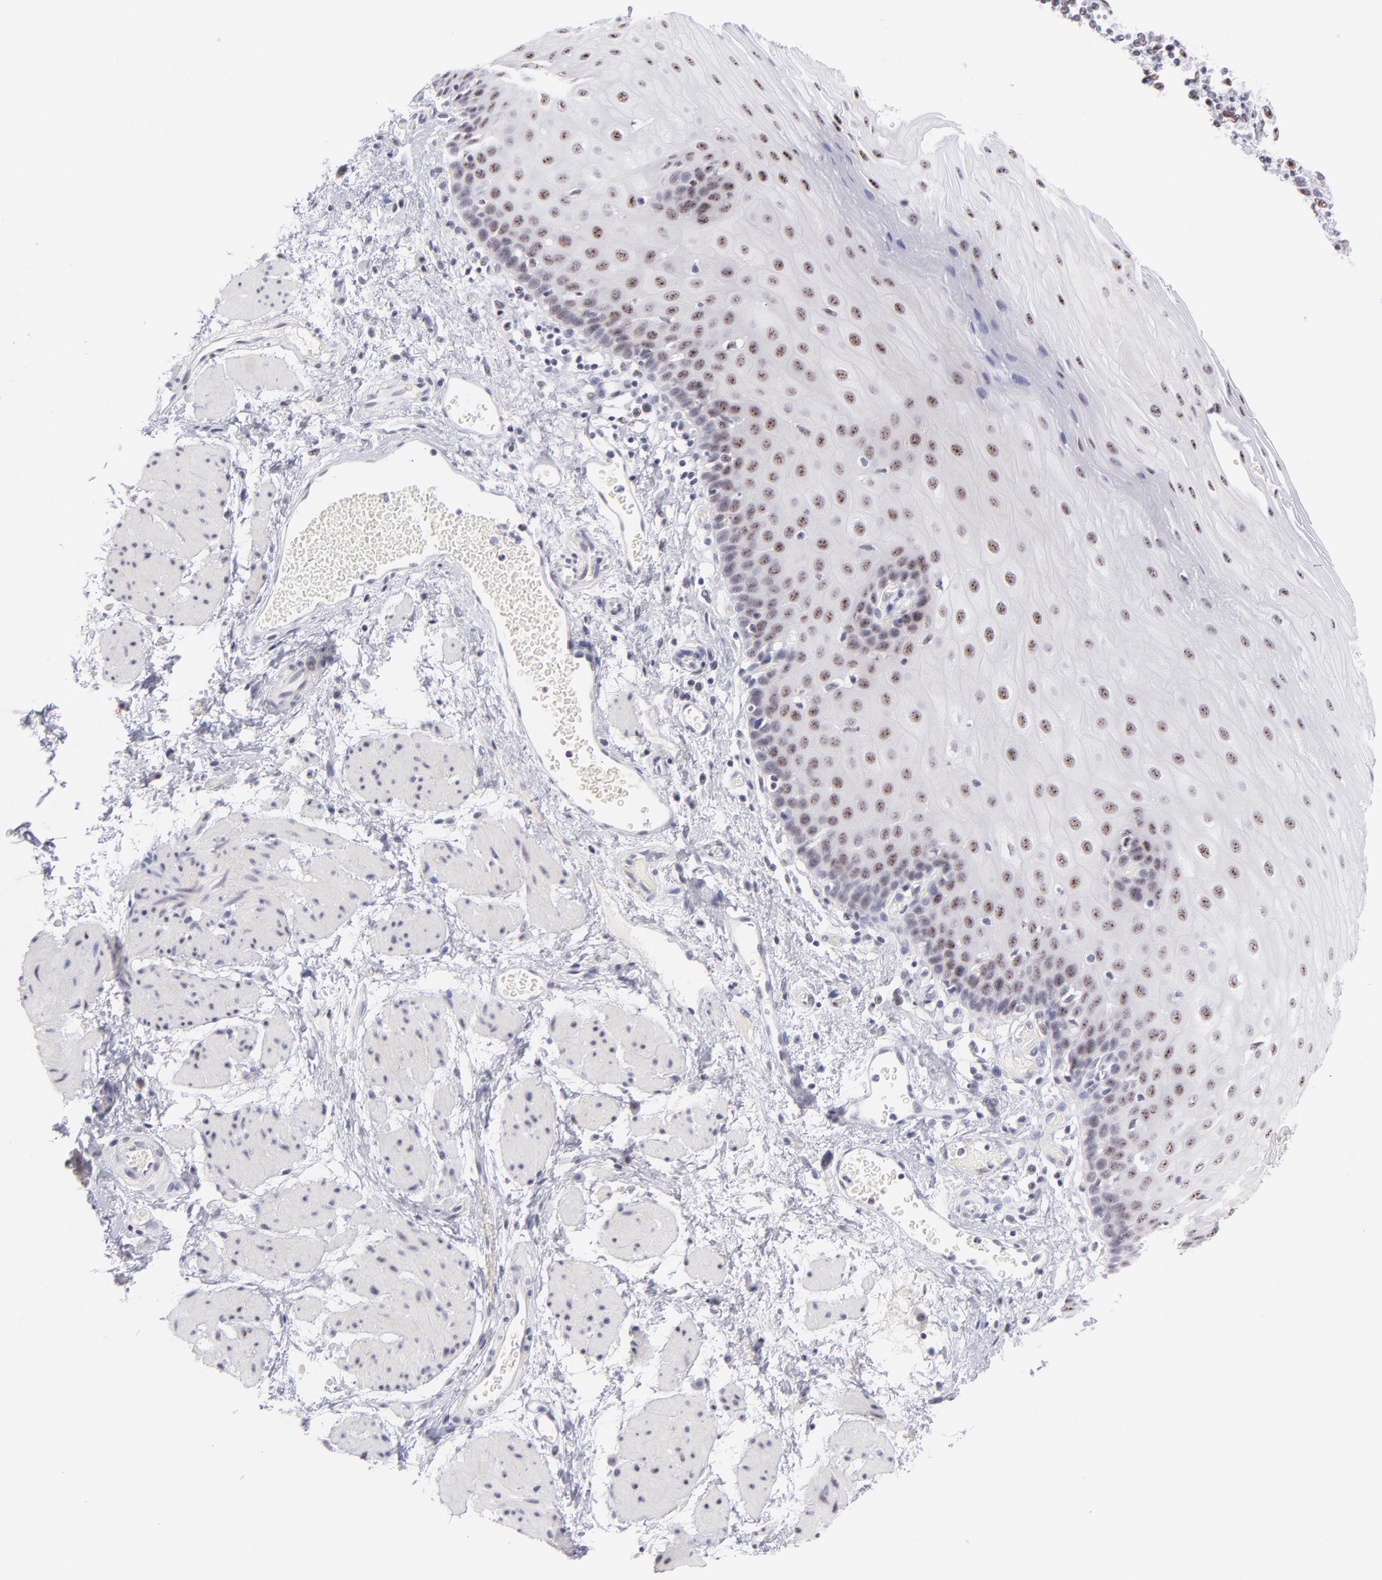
{"staining": {"intensity": "strong", "quantity": ">75%", "location": "nuclear"}, "tissue": "esophagus", "cell_type": "Squamous epithelial cells", "image_type": "normal", "snomed": [{"axis": "morphology", "description": "Normal tissue, NOS"}, {"axis": "topography", "description": "Esophagus"}], "caption": "The histopathology image exhibits immunohistochemical staining of unremarkable esophagus. There is strong nuclear staining is present in about >75% of squamous epithelial cells.", "gene": "CDC25C", "patient": {"sex": "male", "age": 69}}